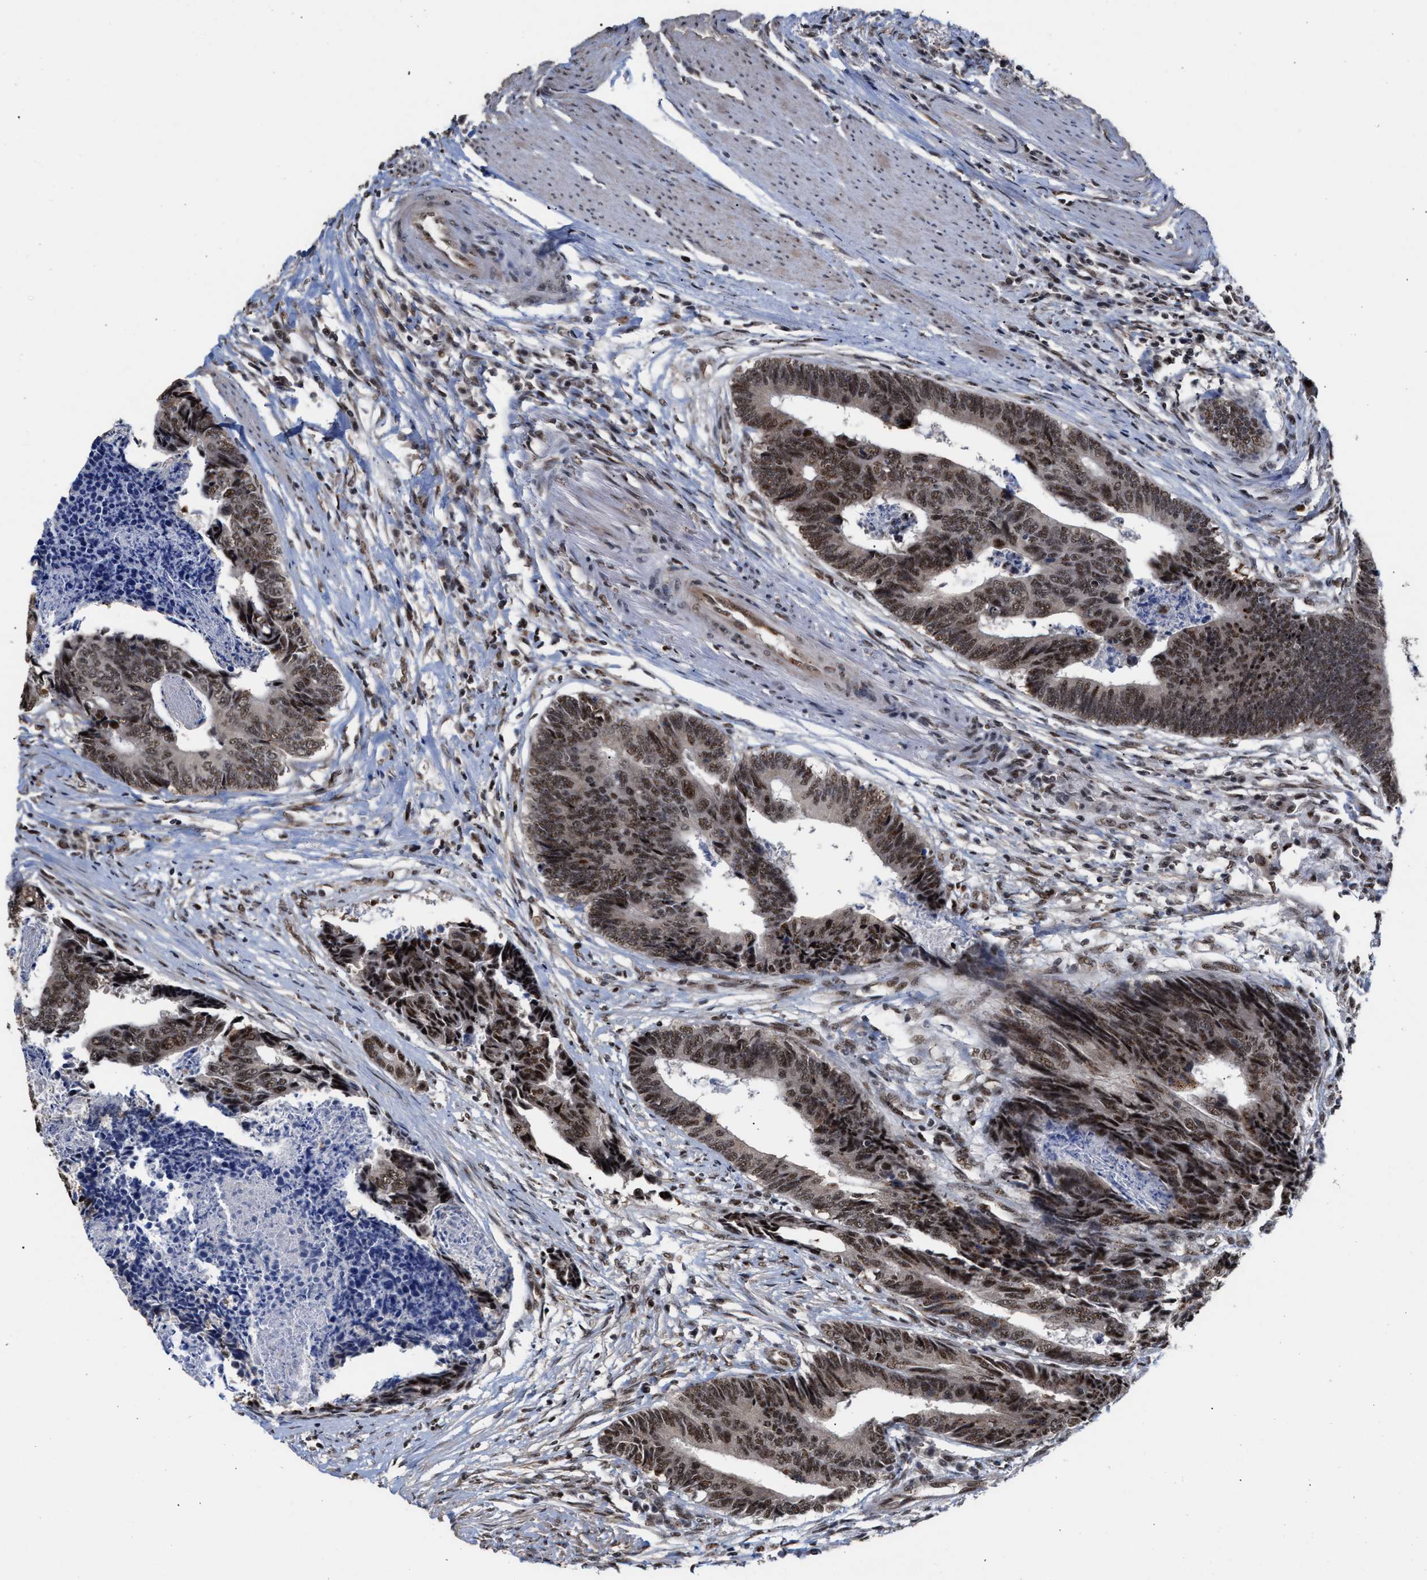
{"staining": {"intensity": "strong", "quantity": ">75%", "location": "nuclear"}, "tissue": "colorectal cancer", "cell_type": "Tumor cells", "image_type": "cancer", "snomed": [{"axis": "morphology", "description": "Adenocarcinoma, NOS"}, {"axis": "topography", "description": "Rectum"}], "caption": "Immunohistochemical staining of human colorectal cancer (adenocarcinoma) displays strong nuclear protein expression in about >75% of tumor cells.", "gene": "EIF4A3", "patient": {"sex": "male", "age": 84}}